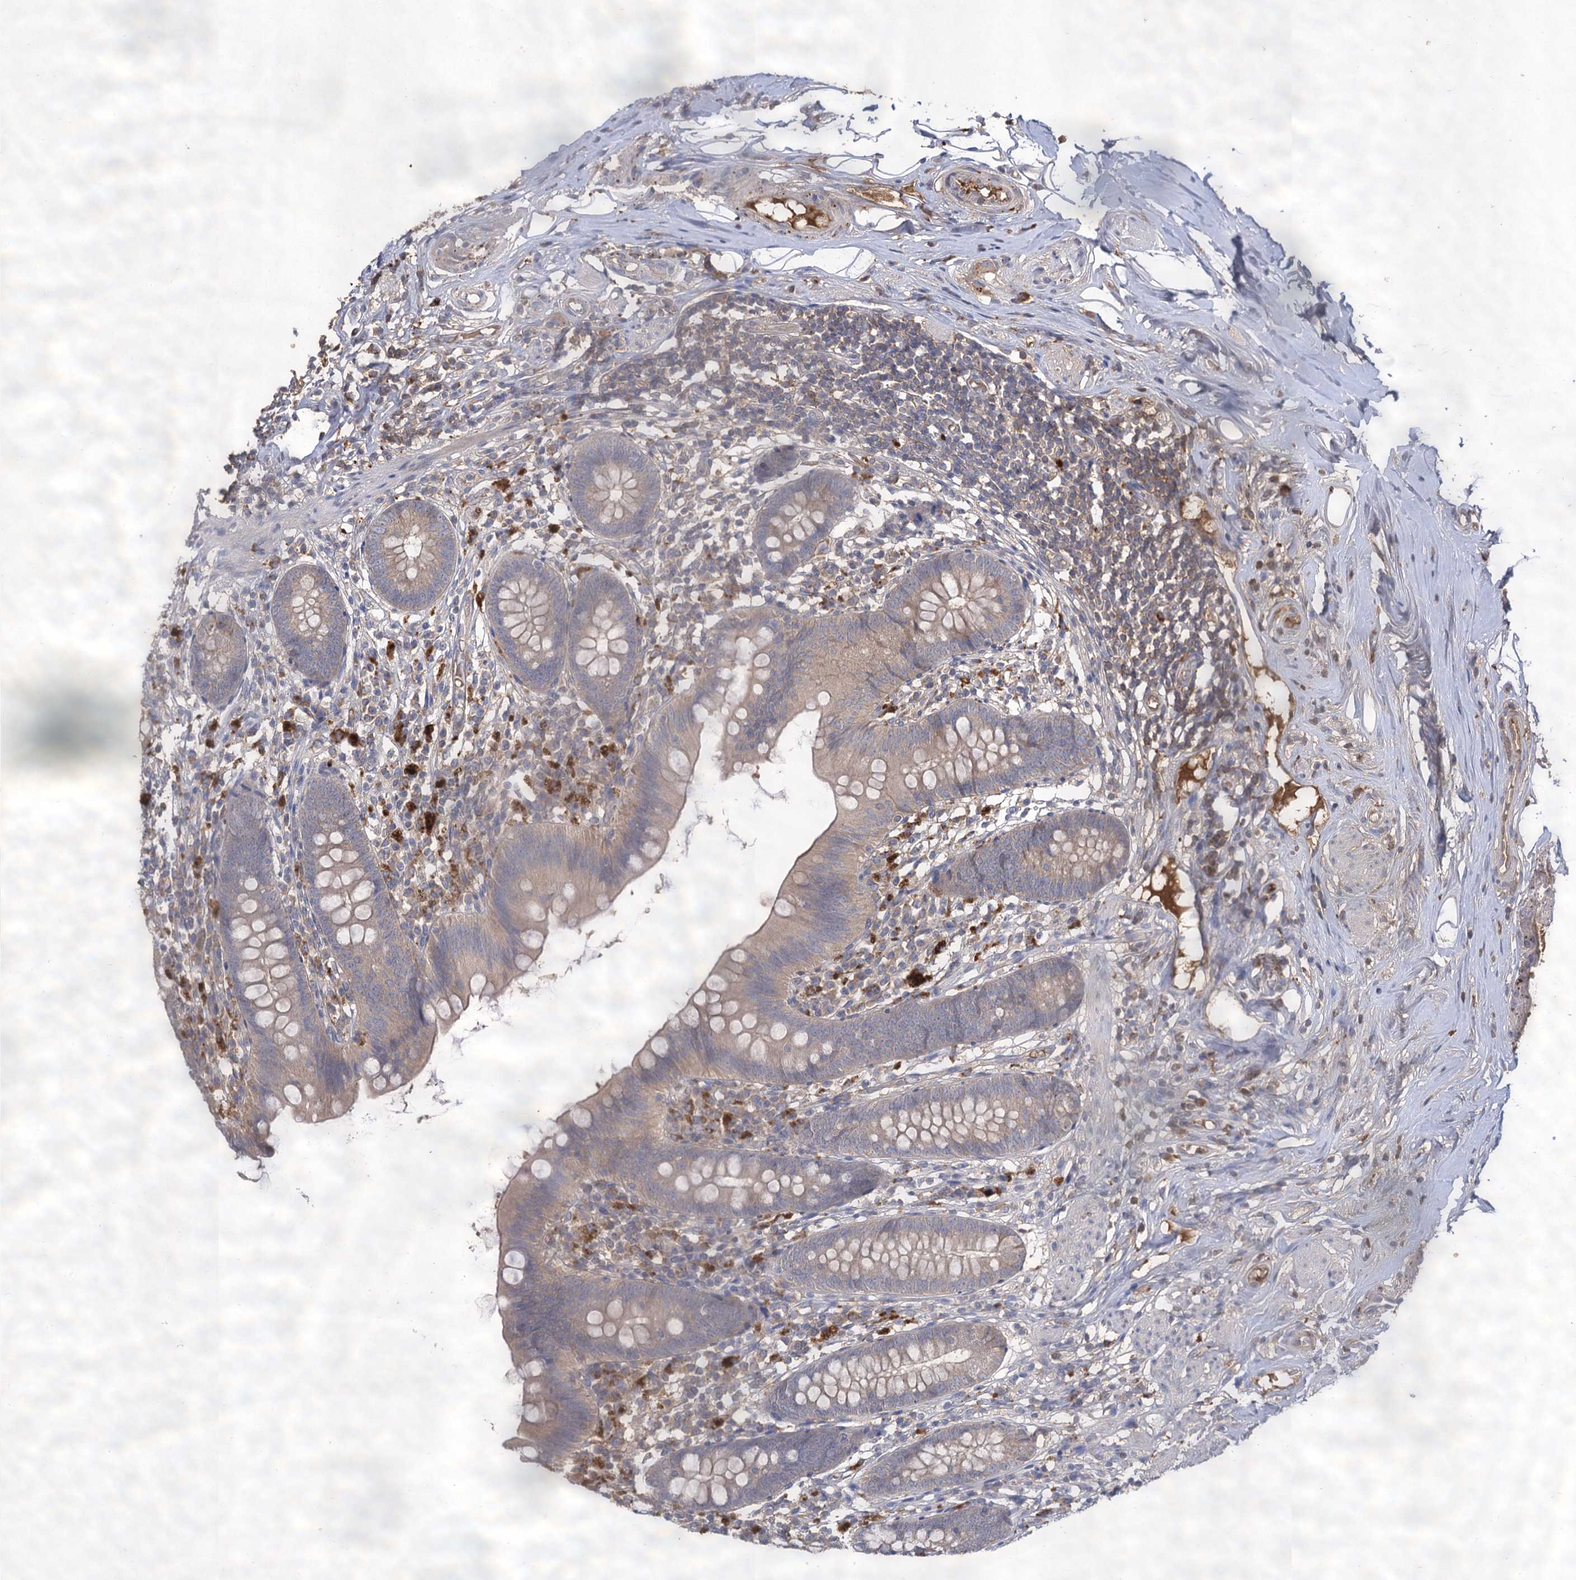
{"staining": {"intensity": "weak", "quantity": ">75%", "location": "cytoplasmic/membranous"}, "tissue": "appendix", "cell_type": "Glandular cells", "image_type": "normal", "snomed": [{"axis": "morphology", "description": "Normal tissue, NOS"}, {"axis": "topography", "description": "Appendix"}], "caption": "Weak cytoplasmic/membranous positivity is identified in approximately >75% of glandular cells in unremarkable appendix.", "gene": "USP50", "patient": {"sex": "female", "age": 62}}